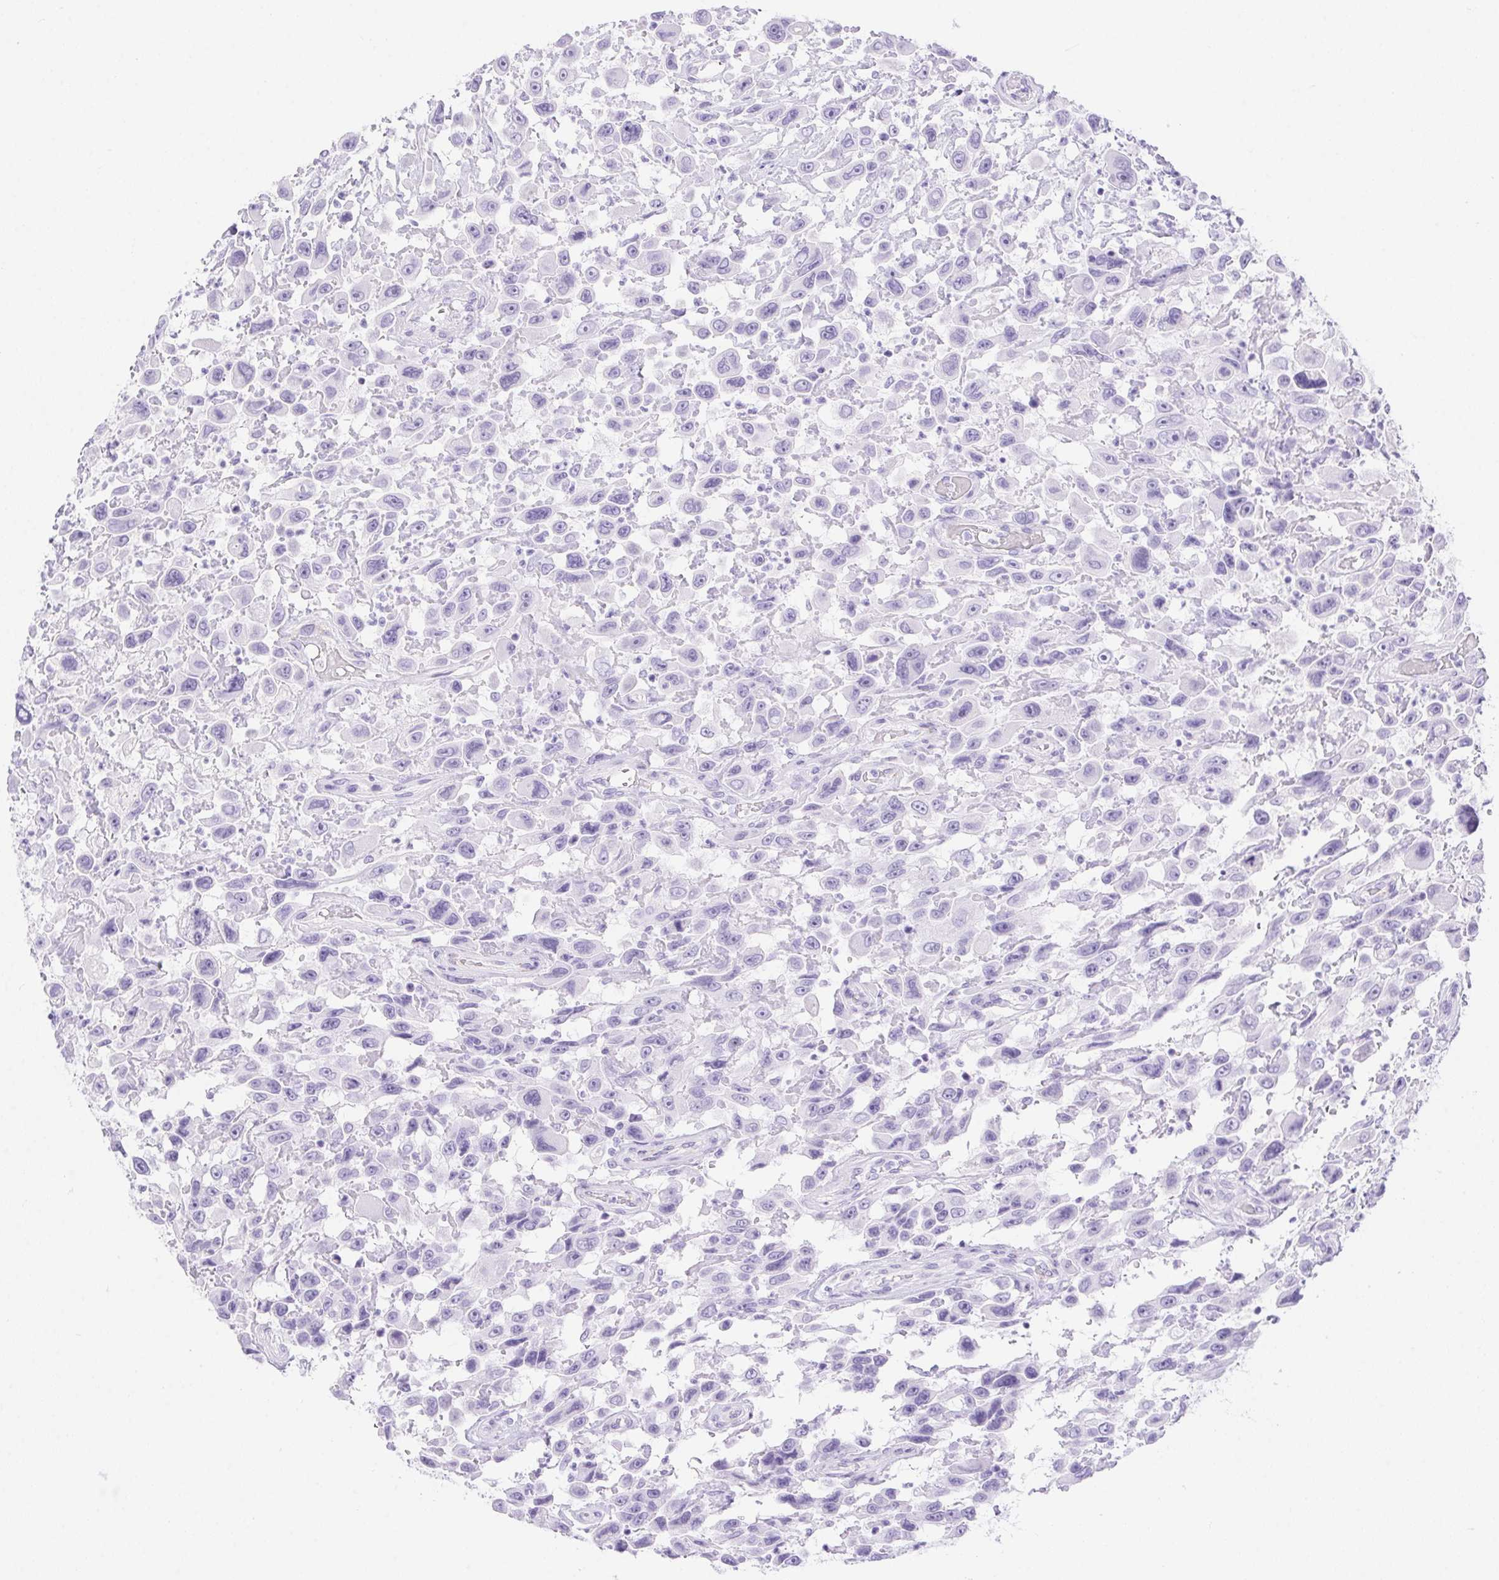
{"staining": {"intensity": "negative", "quantity": "none", "location": "none"}, "tissue": "urothelial cancer", "cell_type": "Tumor cells", "image_type": "cancer", "snomed": [{"axis": "morphology", "description": "Urothelial carcinoma, High grade"}, {"axis": "topography", "description": "Urinary bladder"}], "caption": "Human urothelial cancer stained for a protein using immunohistochemistry exhibits no staining in tumor cells.", "gene": "ERP27", "patient": {"sex": "male", "age": 53}}